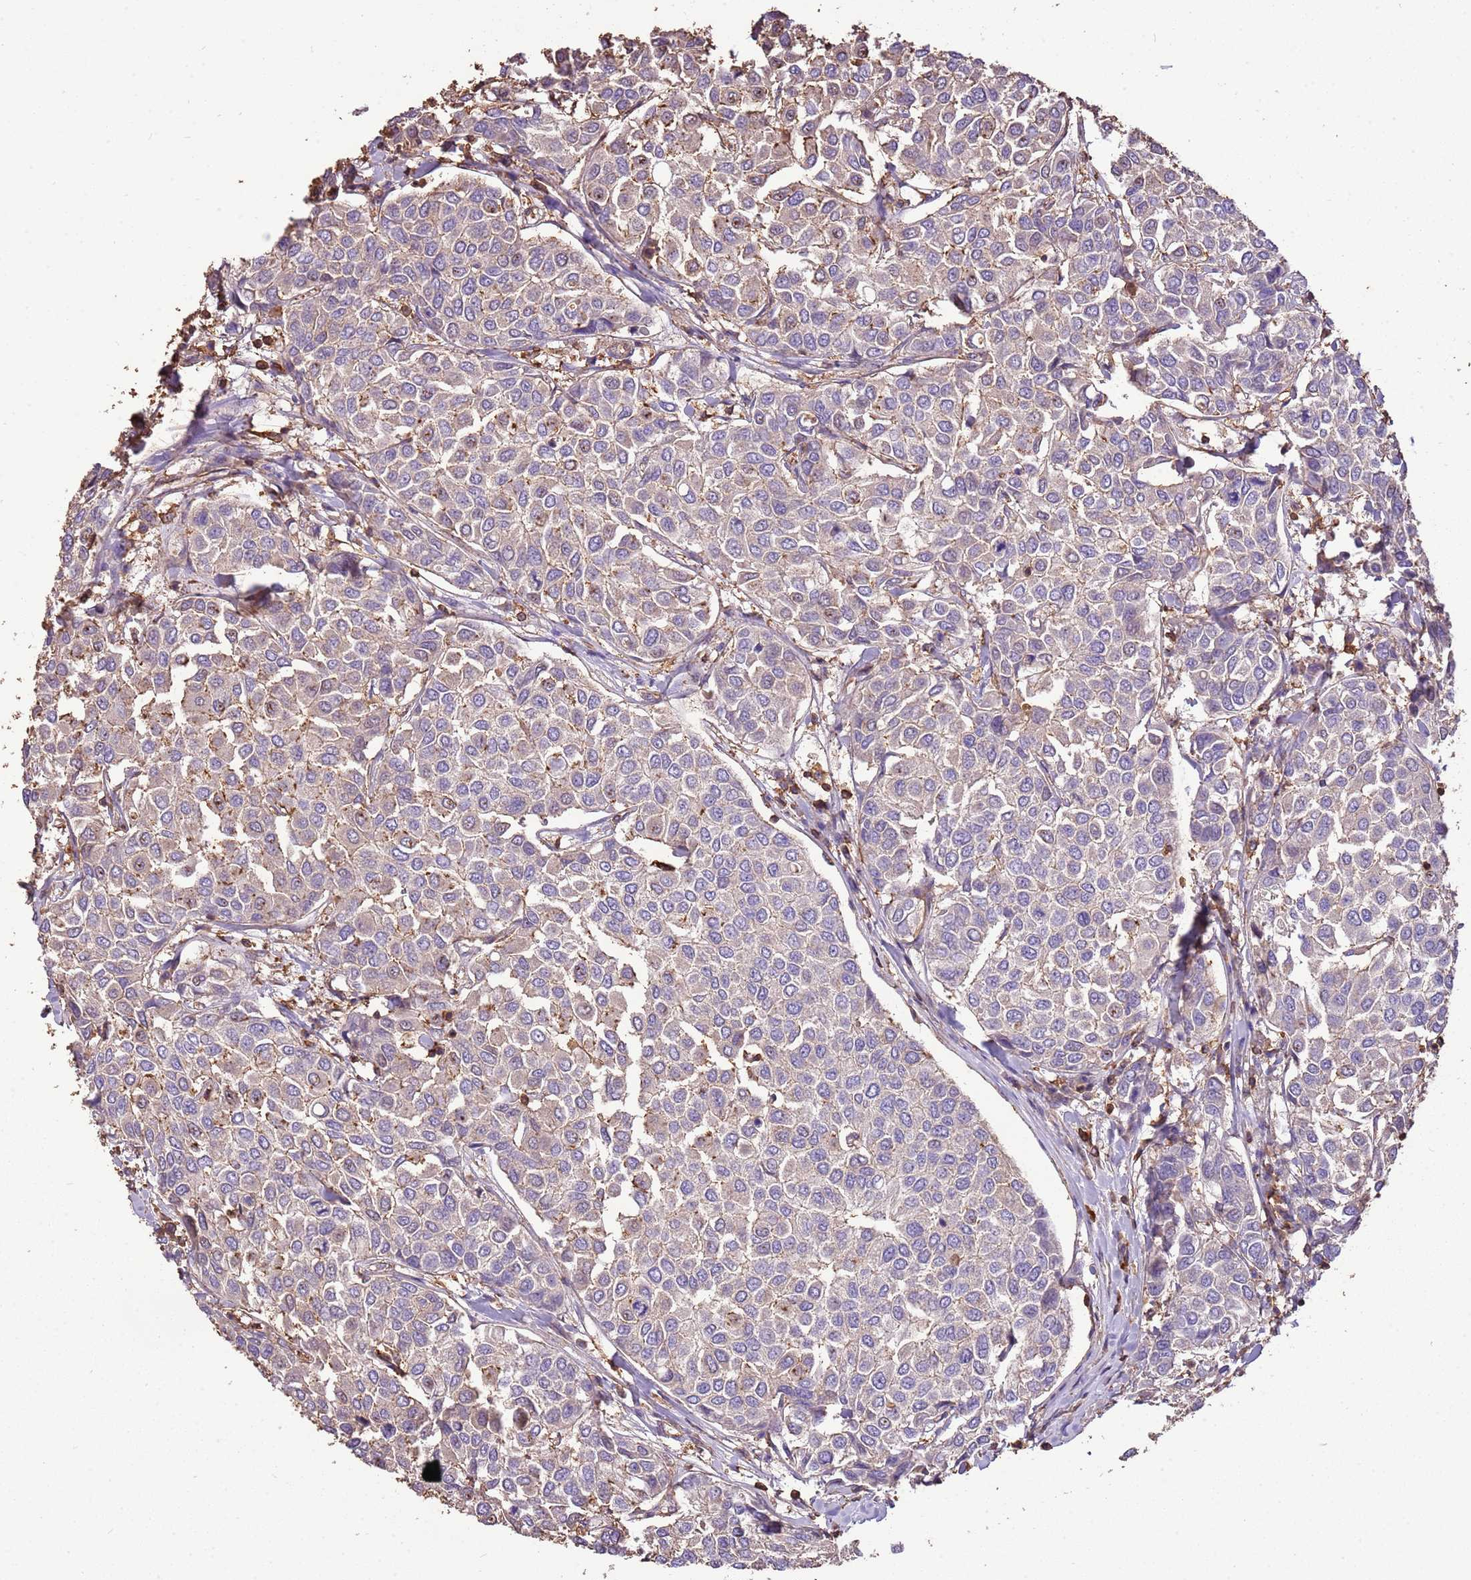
{"staining": {"intensity": "negative", "quantity": "none", "location": "none"}, "tissue": "breast cancer", "cell_type": "Tumor cells", "image_type": "cancer", "snomed": [{"axis": "morphology", "description": "Duct carcinoma"}, {"axis": "topography", "description": "Breast"}], "caption": "Micrograph shows no significant protein expression in tumor cells of breast cancer. (DAB (3,3'-diaminobenzidine) immunohistochemistry visualized using brightfield microscopy, high magnification).", "gene": "ARL10", "patient": {"sex": "female", "age": 55}}